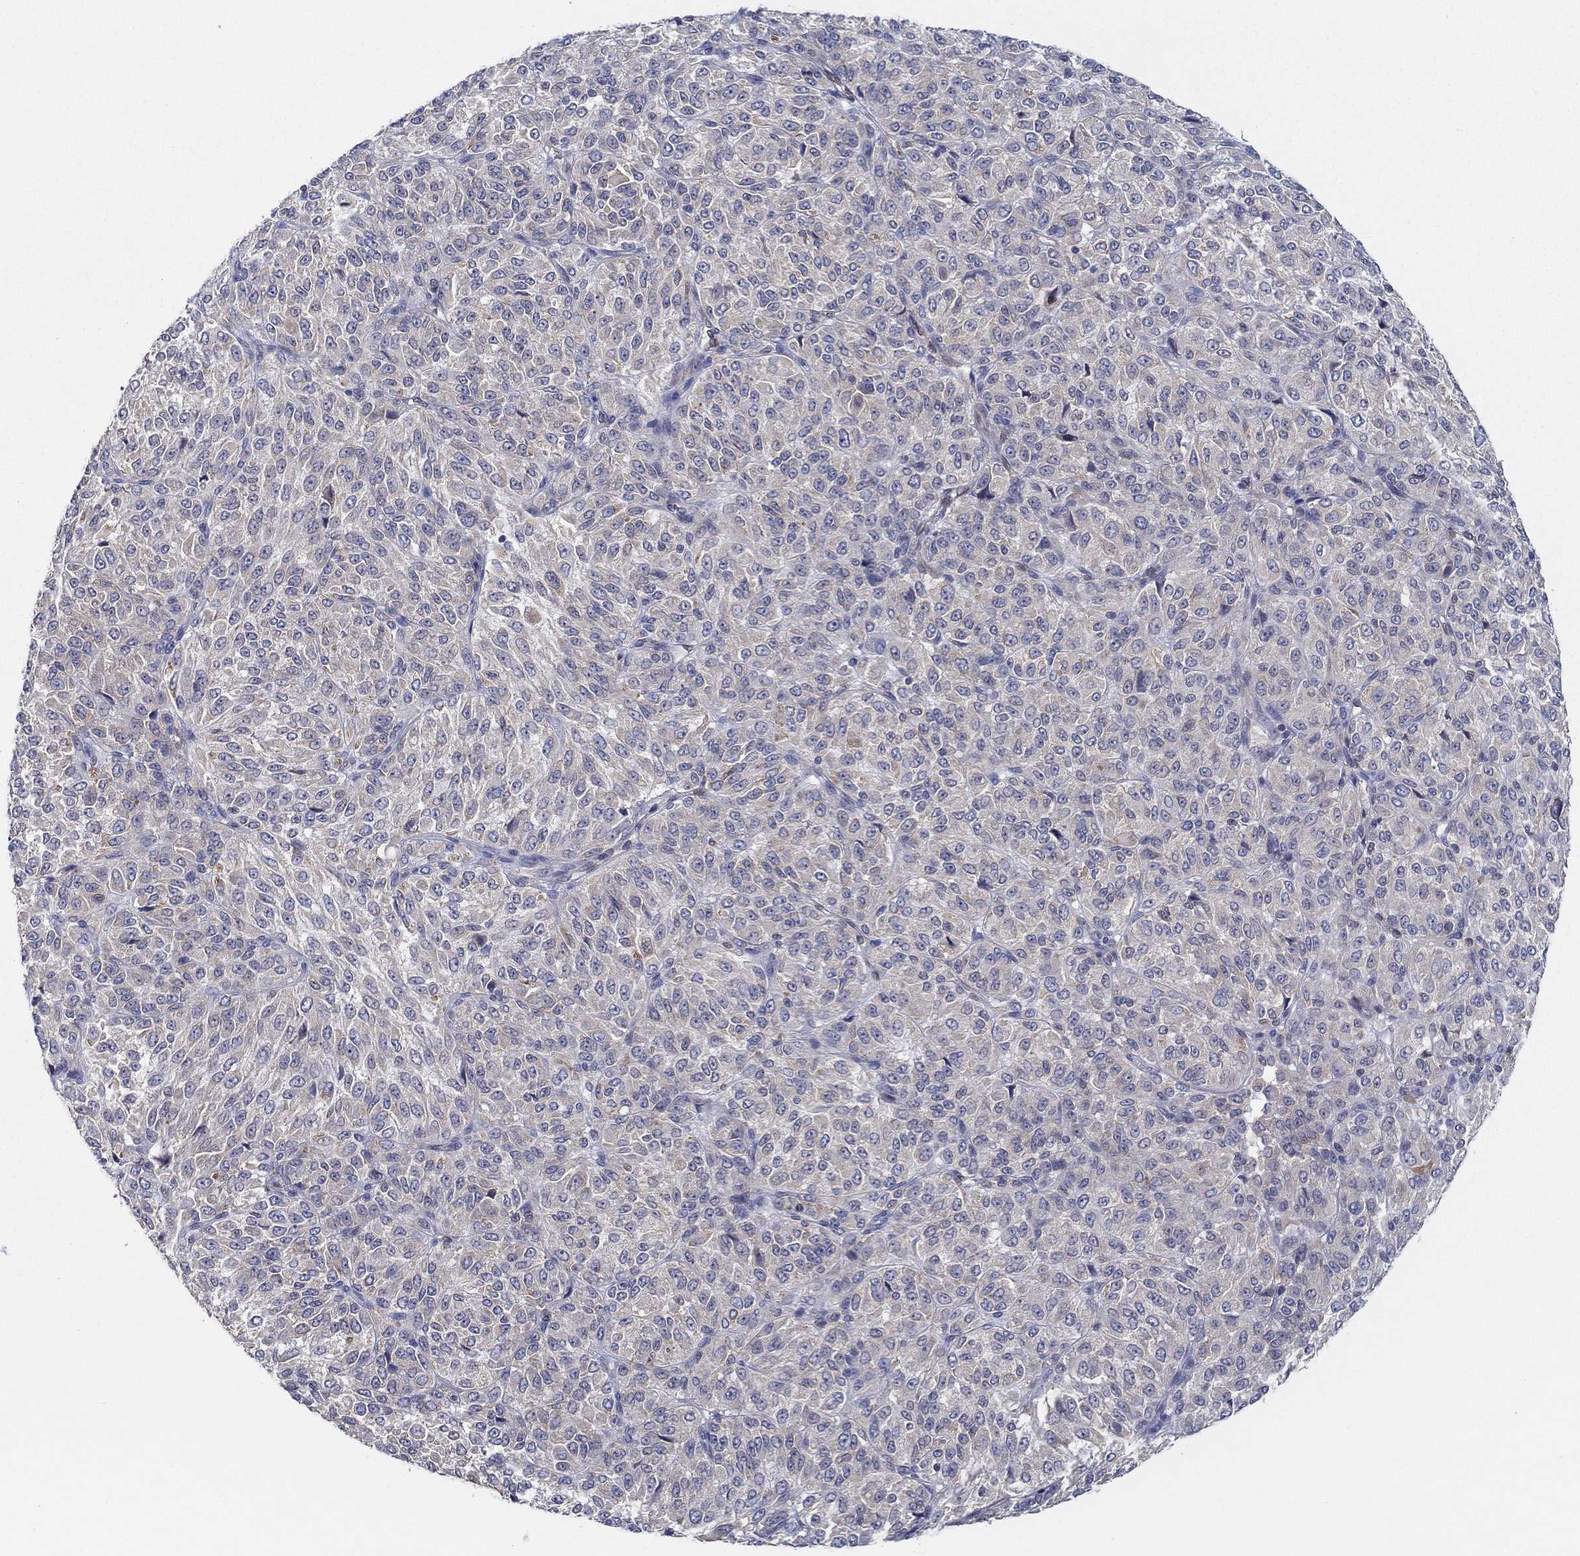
{"staining": {"intensity": "negative", "quantity": "none", "location": "none"}, "tissue": "melanoma", "cell_type": "Tumor cells", "image_type": "cancer", "snomed": [{"axis": "morphology", "description": "Malignant melanoma, Metastatic site"}, {"axis": "topography", "description": "Brain"}], "caption": "Melanoma stained for a protein using IHC demonstrates no expression tumor cells.", "gene": "ERMP1", "patient": {"sex": "female", "age": 56}}